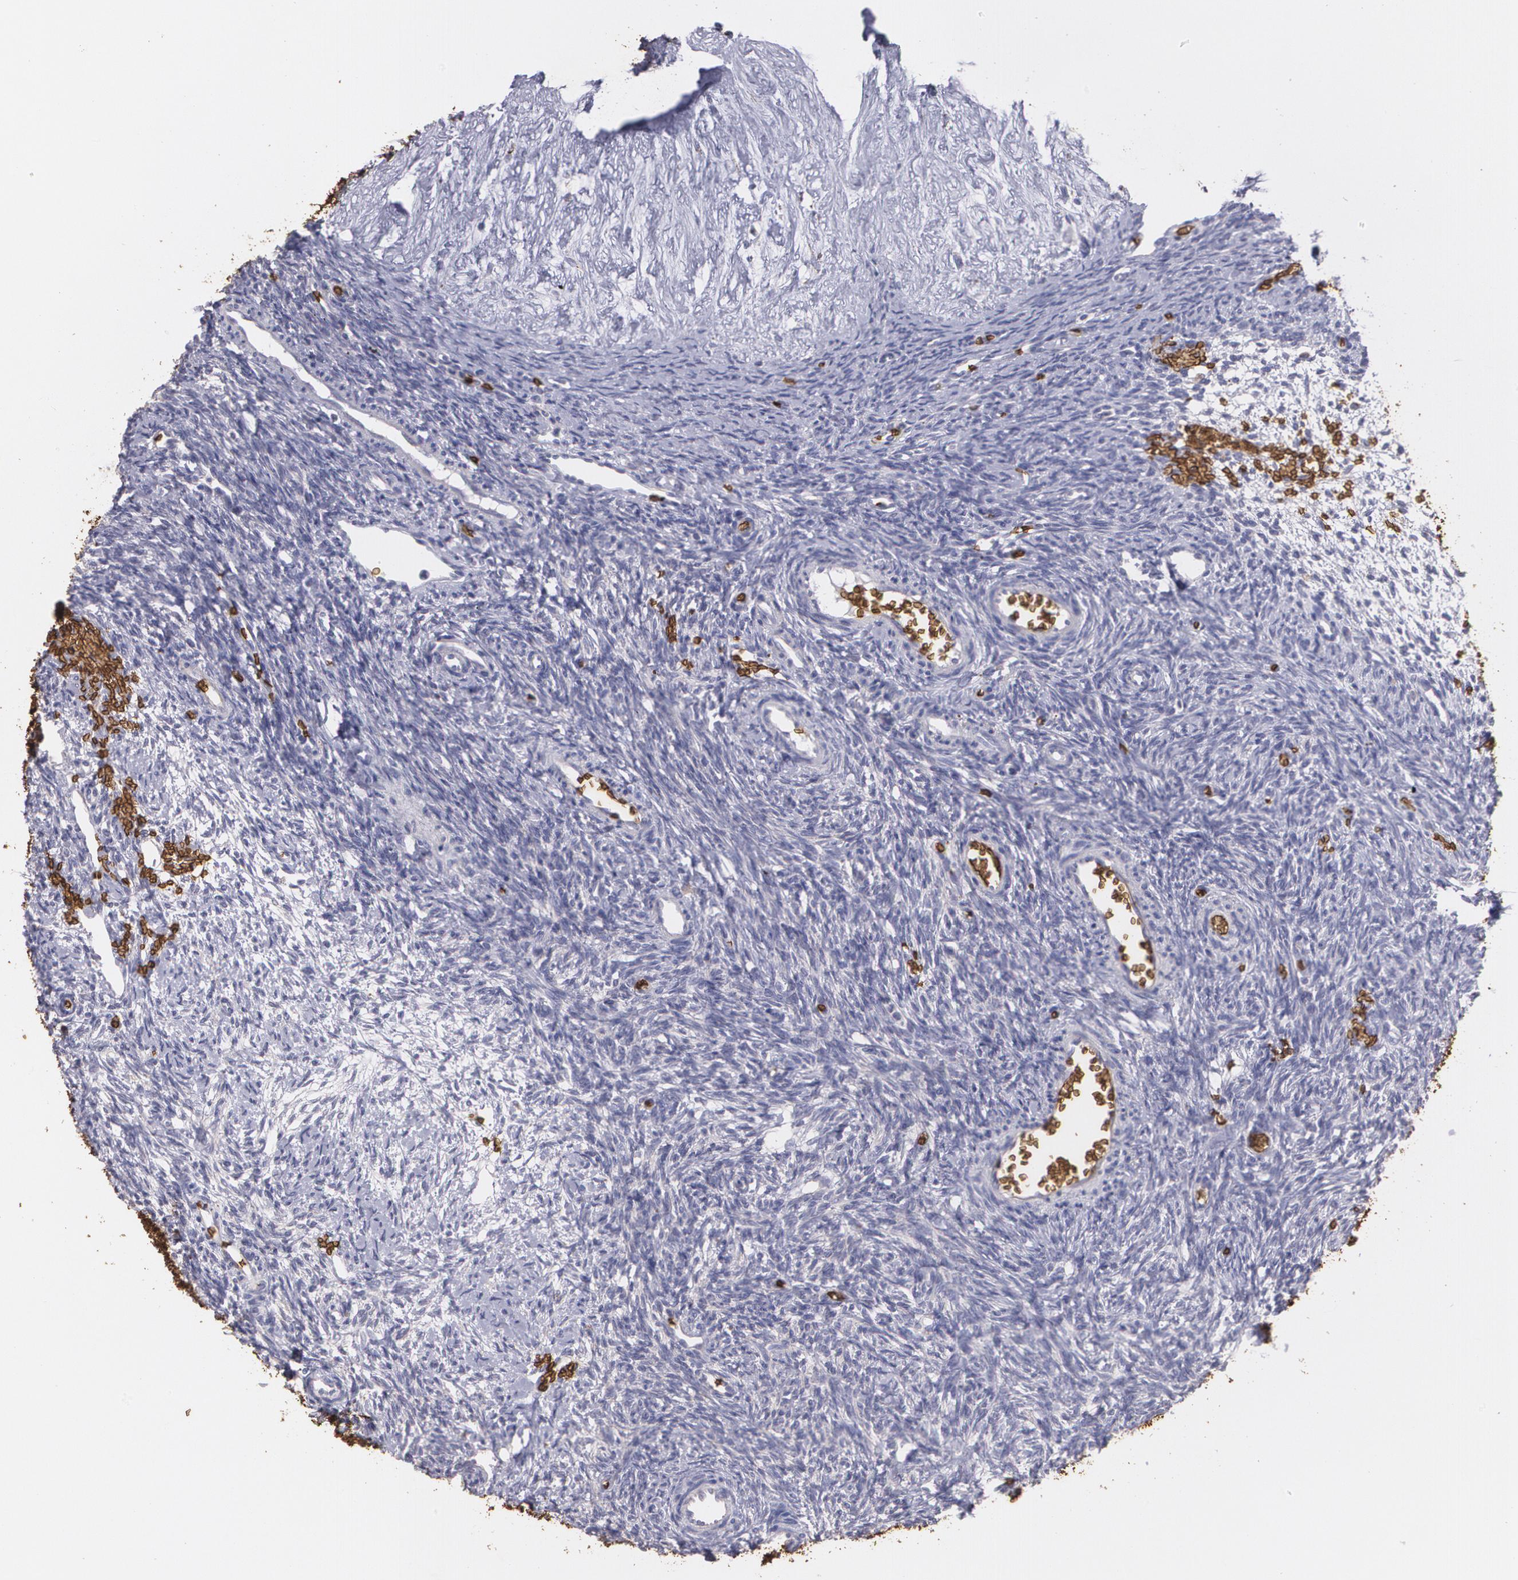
{"staining": {"intensity": "negative", "quantity": "none", "location": "none"}, "tissue": "ovary", "cell_type": "Follicle cells", "image_type": "normal", "snomed": [{"axis": "morphology", "description": "Normal tissue, NOS"}, {"axis": "topography", "description": "Ovary"}], "caption": "Ovary stained for a protein using IHC exhibits no positivity follicle cells.", "gene": "SLC2A1", "patient": {"sex": "female", "age": 39}}